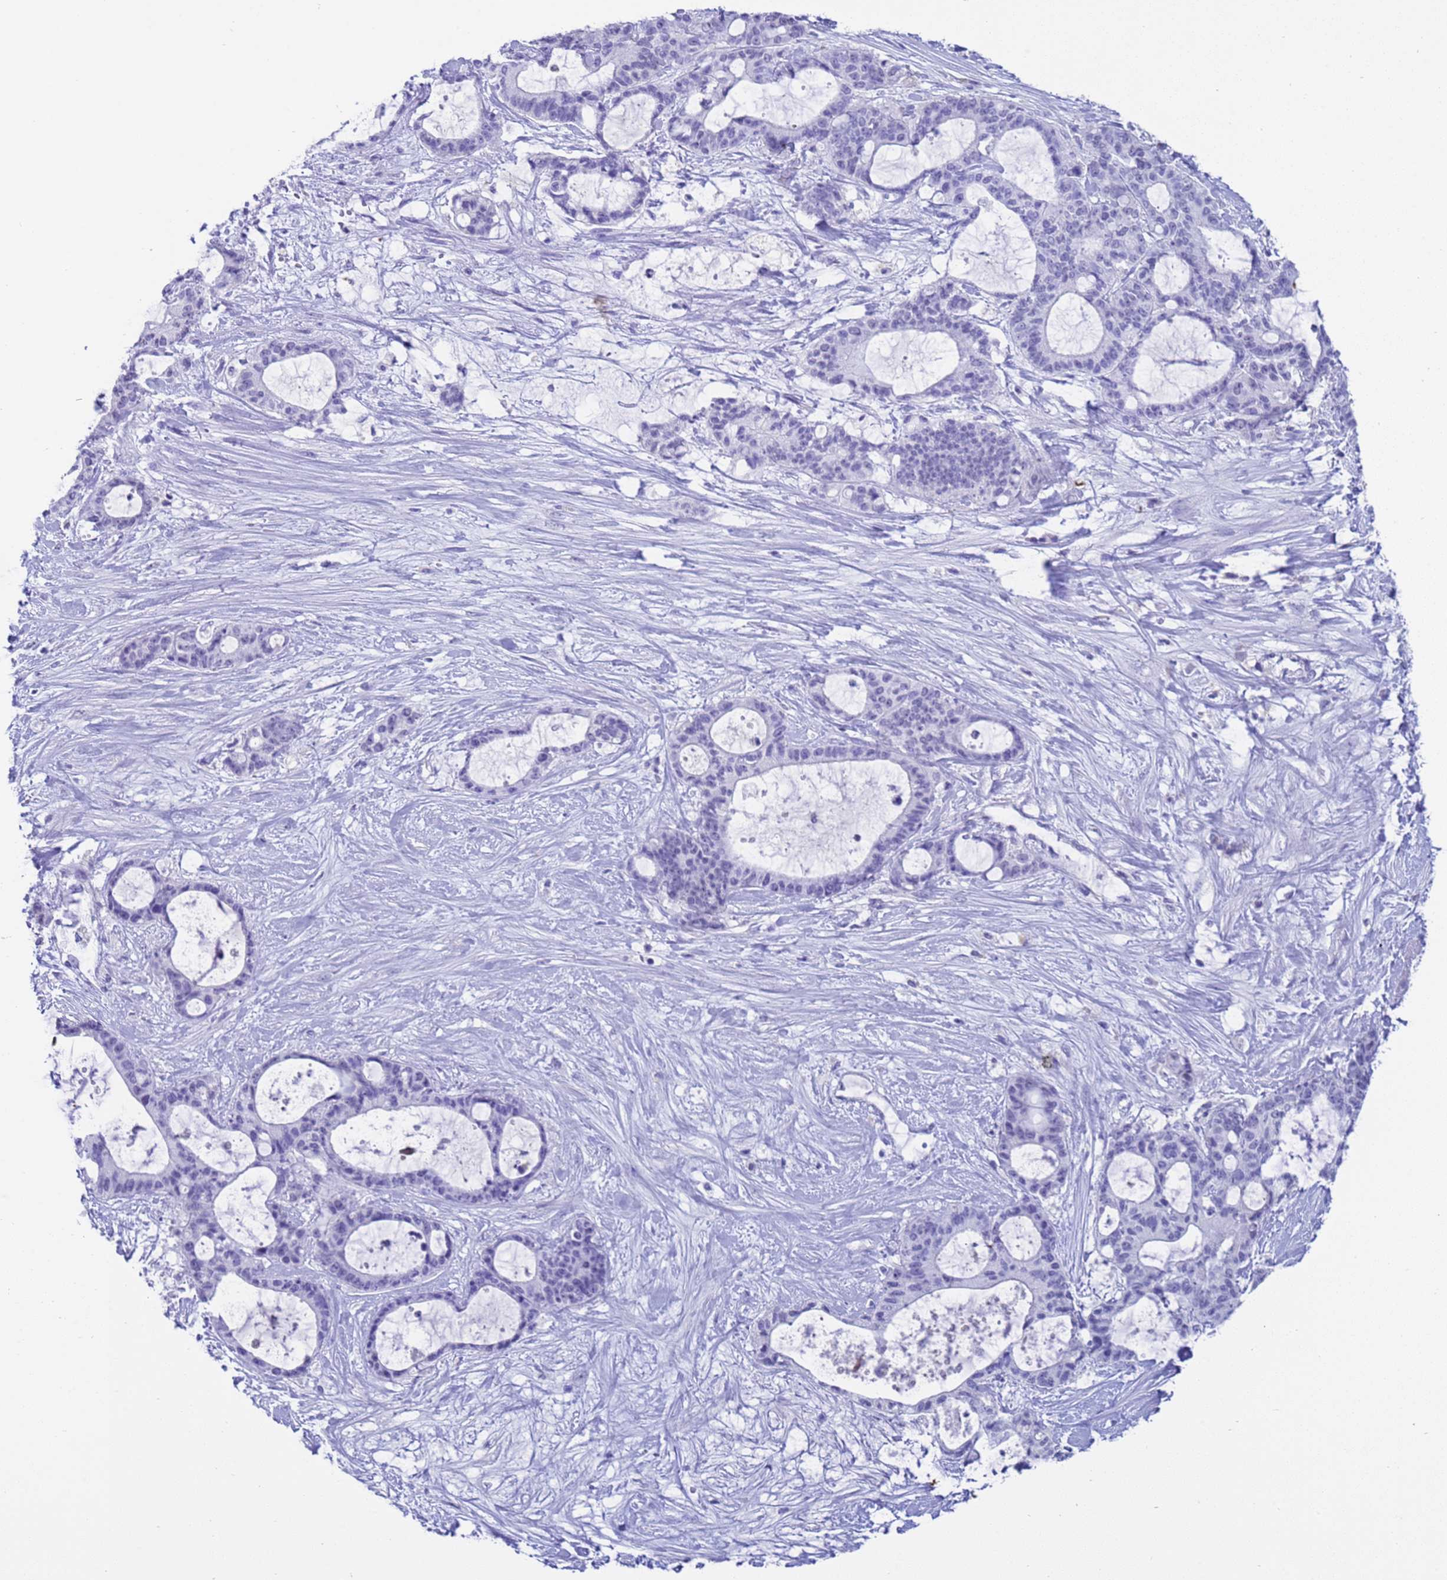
{"staining": {"intensity": "negative", "quantity": "none", "location": "none"}, "tissue": "liver cancer", "cell_type": "Tumor cells", "image_type": "cancer", "snomed": [{"axis": "morphology", "description": "Normal tissue, NOS"}, {"axis": "morphology", "description": "Cholangiocarcinoma"}, {"axis": "topography", "description": "Liver"}, {"axis": "topography", "description": "Peripheral nerve tissue"}], "caption": "Immunohistochemistry (IHC) of cholangiocarcinoma (liver) exhibits no expression in tumor cells.", "gene": "CKM", "patient": {"sex": "female", "age": 73}}